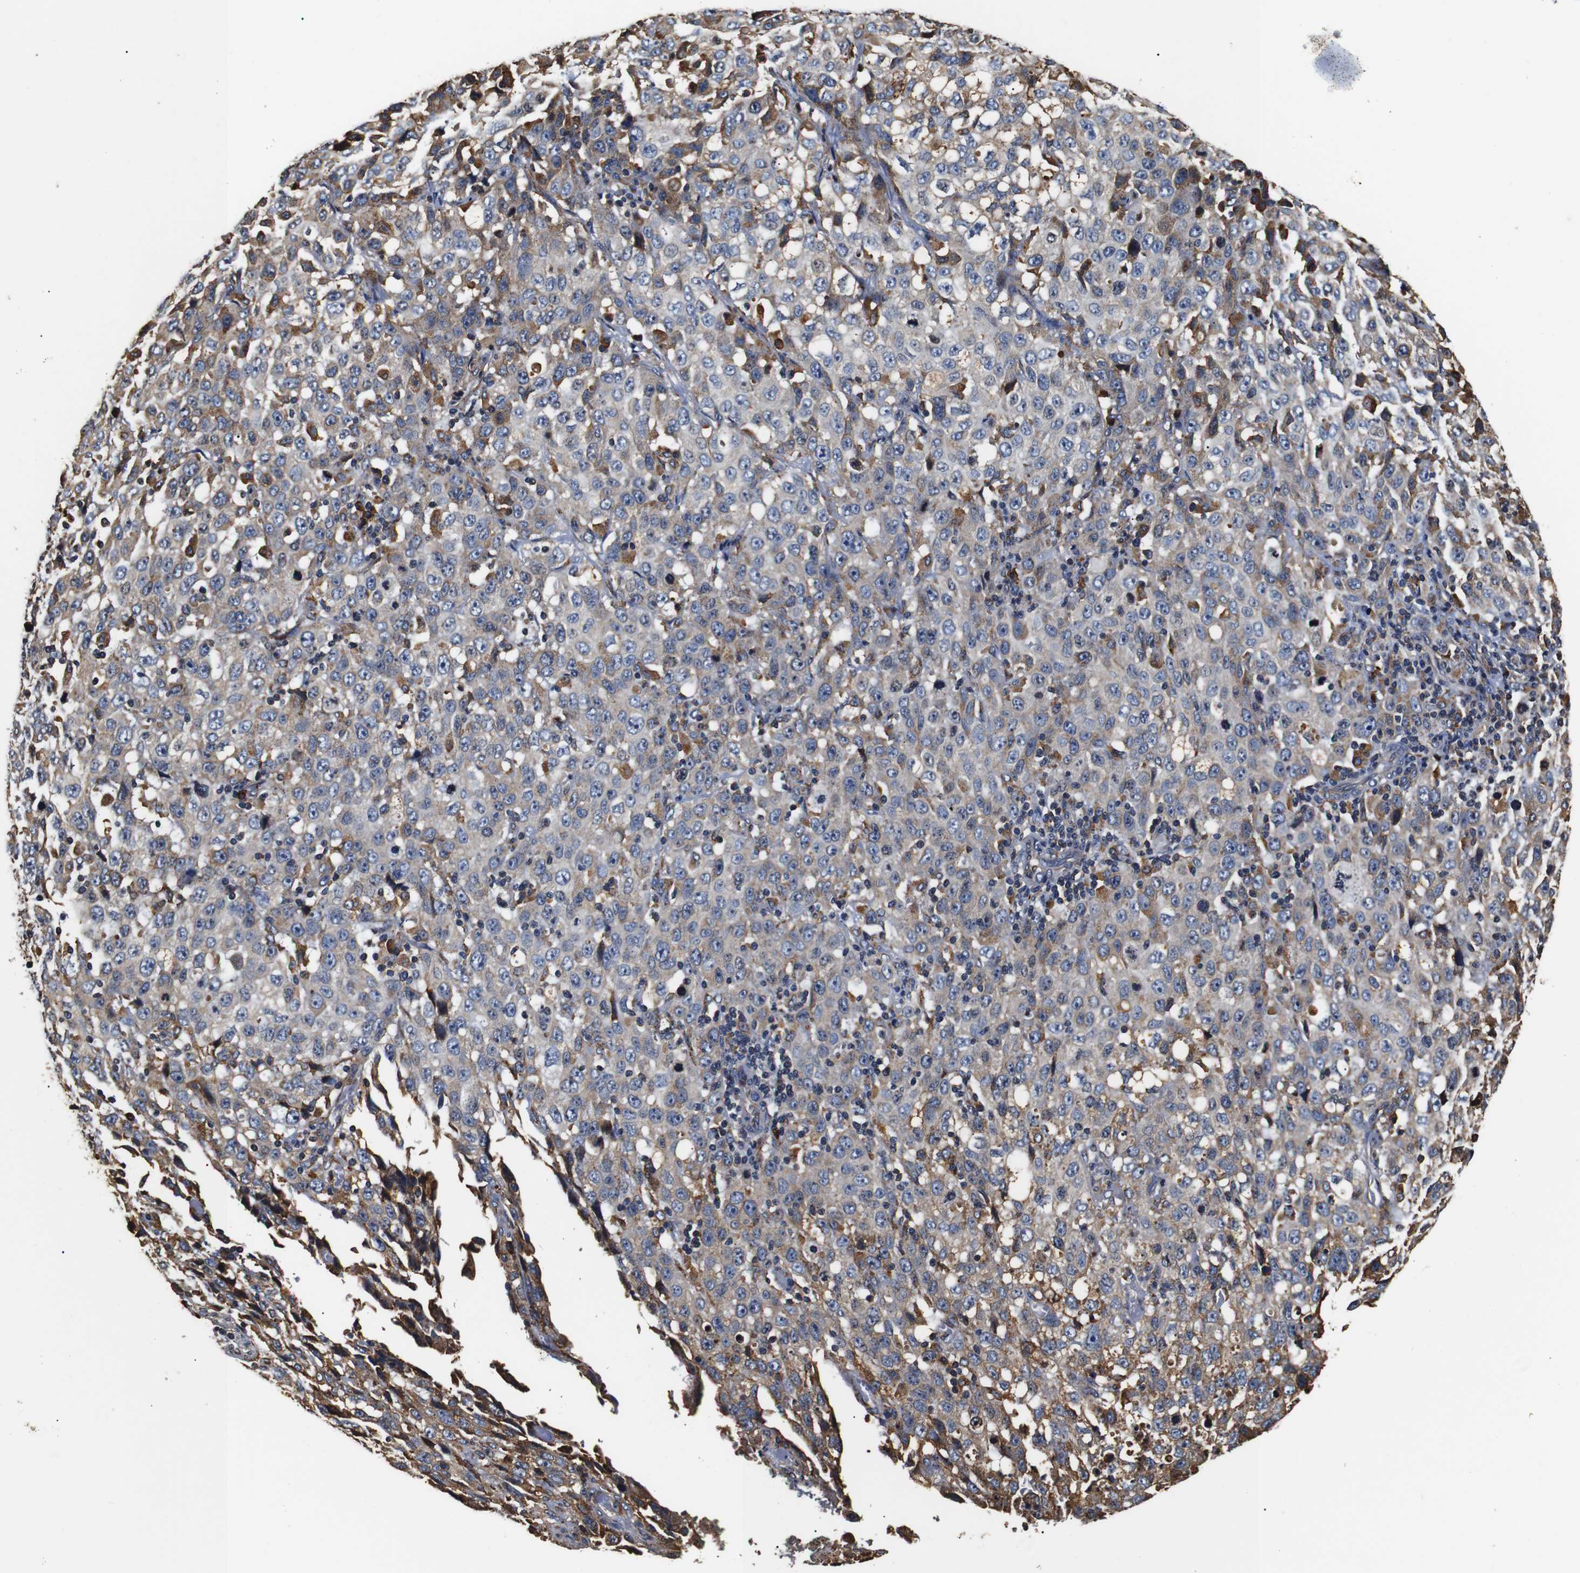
{"staining": {"intensity": "weak", "quantity": "<25%", "location": "cytoplasmic/membranous"}, "tissue": "stomach cancer", "cell_type": "Tumor cells", "image_type": "cancer", "snomed": [{"axis": "morphology", "description": "Normal tissue, NOS"}, {"axis": "morphology", "description": "Adenocarcinoma, NOS"}, {"axis": "topography", "description": "Stomach"}], "caption": "High magnification brightfield microscopy of stomach cancer (adenocarcinoma) stained with DAB (brown) and counterstained with hematoxylin (blue): tumor cells show no significant positivity. (Brightfield microscopy of DAB (3,3'-diaminobenzidine) IHC at high magnification).", "gene": "HHIP", "patient": {"sex": "male", "age": 48}}